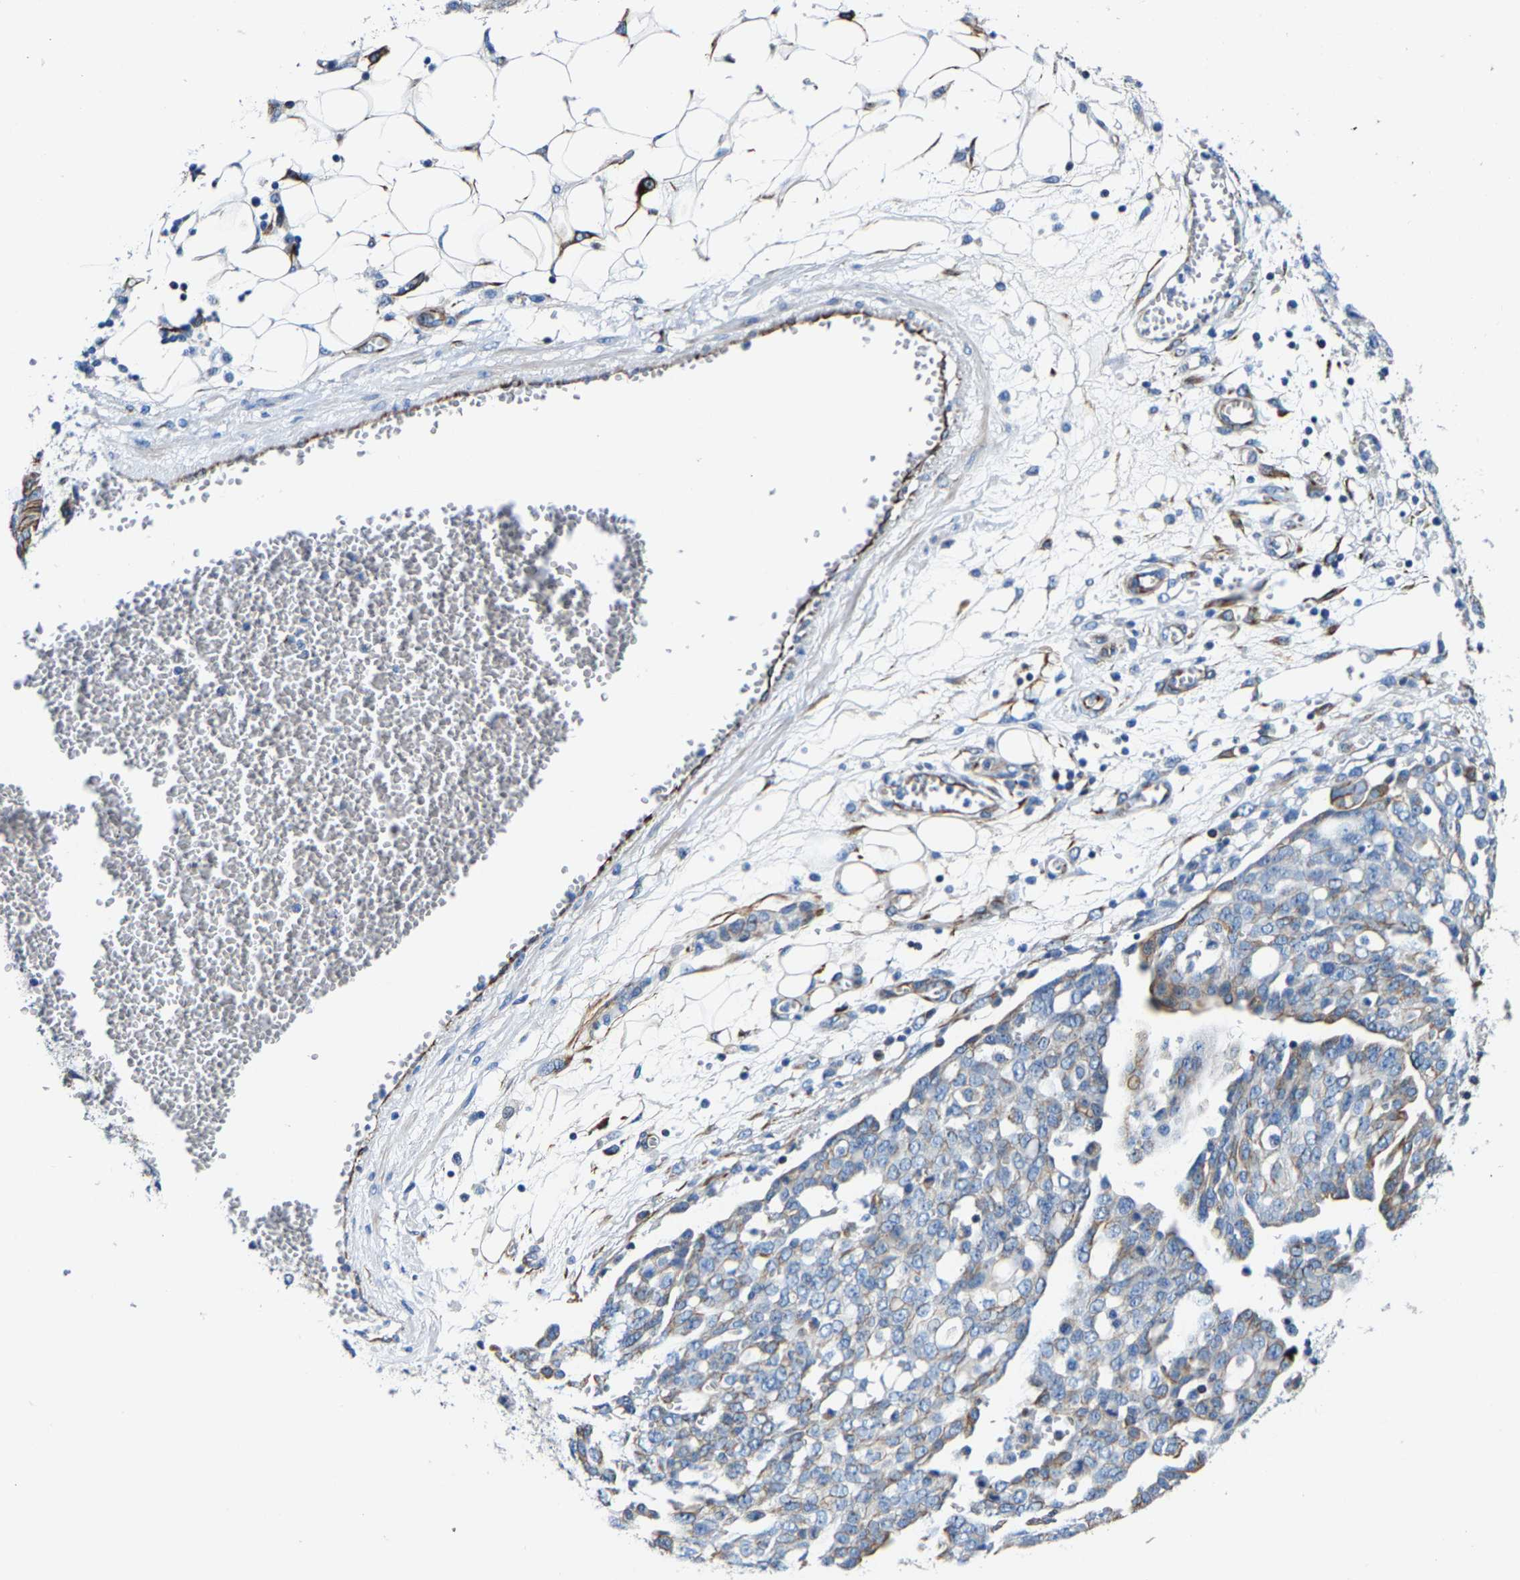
{"staining": {"intensity": "moderate", "quantity": "<25%", "location": "cytoplasmic/membranous"}, "tissue": "ovarian cancer", "cell_type": "Tumor cells", "image_type": "cancer", "snomed": [{"axis": "morphology", "description": "Cystadenocarcinoma, serous, NOS"}, {"axis": "topography", "description": "Soft tissue"}, {"axis": "topography", "description": "Ovary"}], "caption": "The immunohistochemical stain highlights moderate cytoplasmic/membranous staining in tumor cells of ovarian serous cystadenocarcinoma tissue. Using DAB (brown) and hematoxylin (blue) stains, captured at high magnification using brightfield microscopy.", "gene": "MMEL1", "patient": {"sex": "female", "age": 57}}